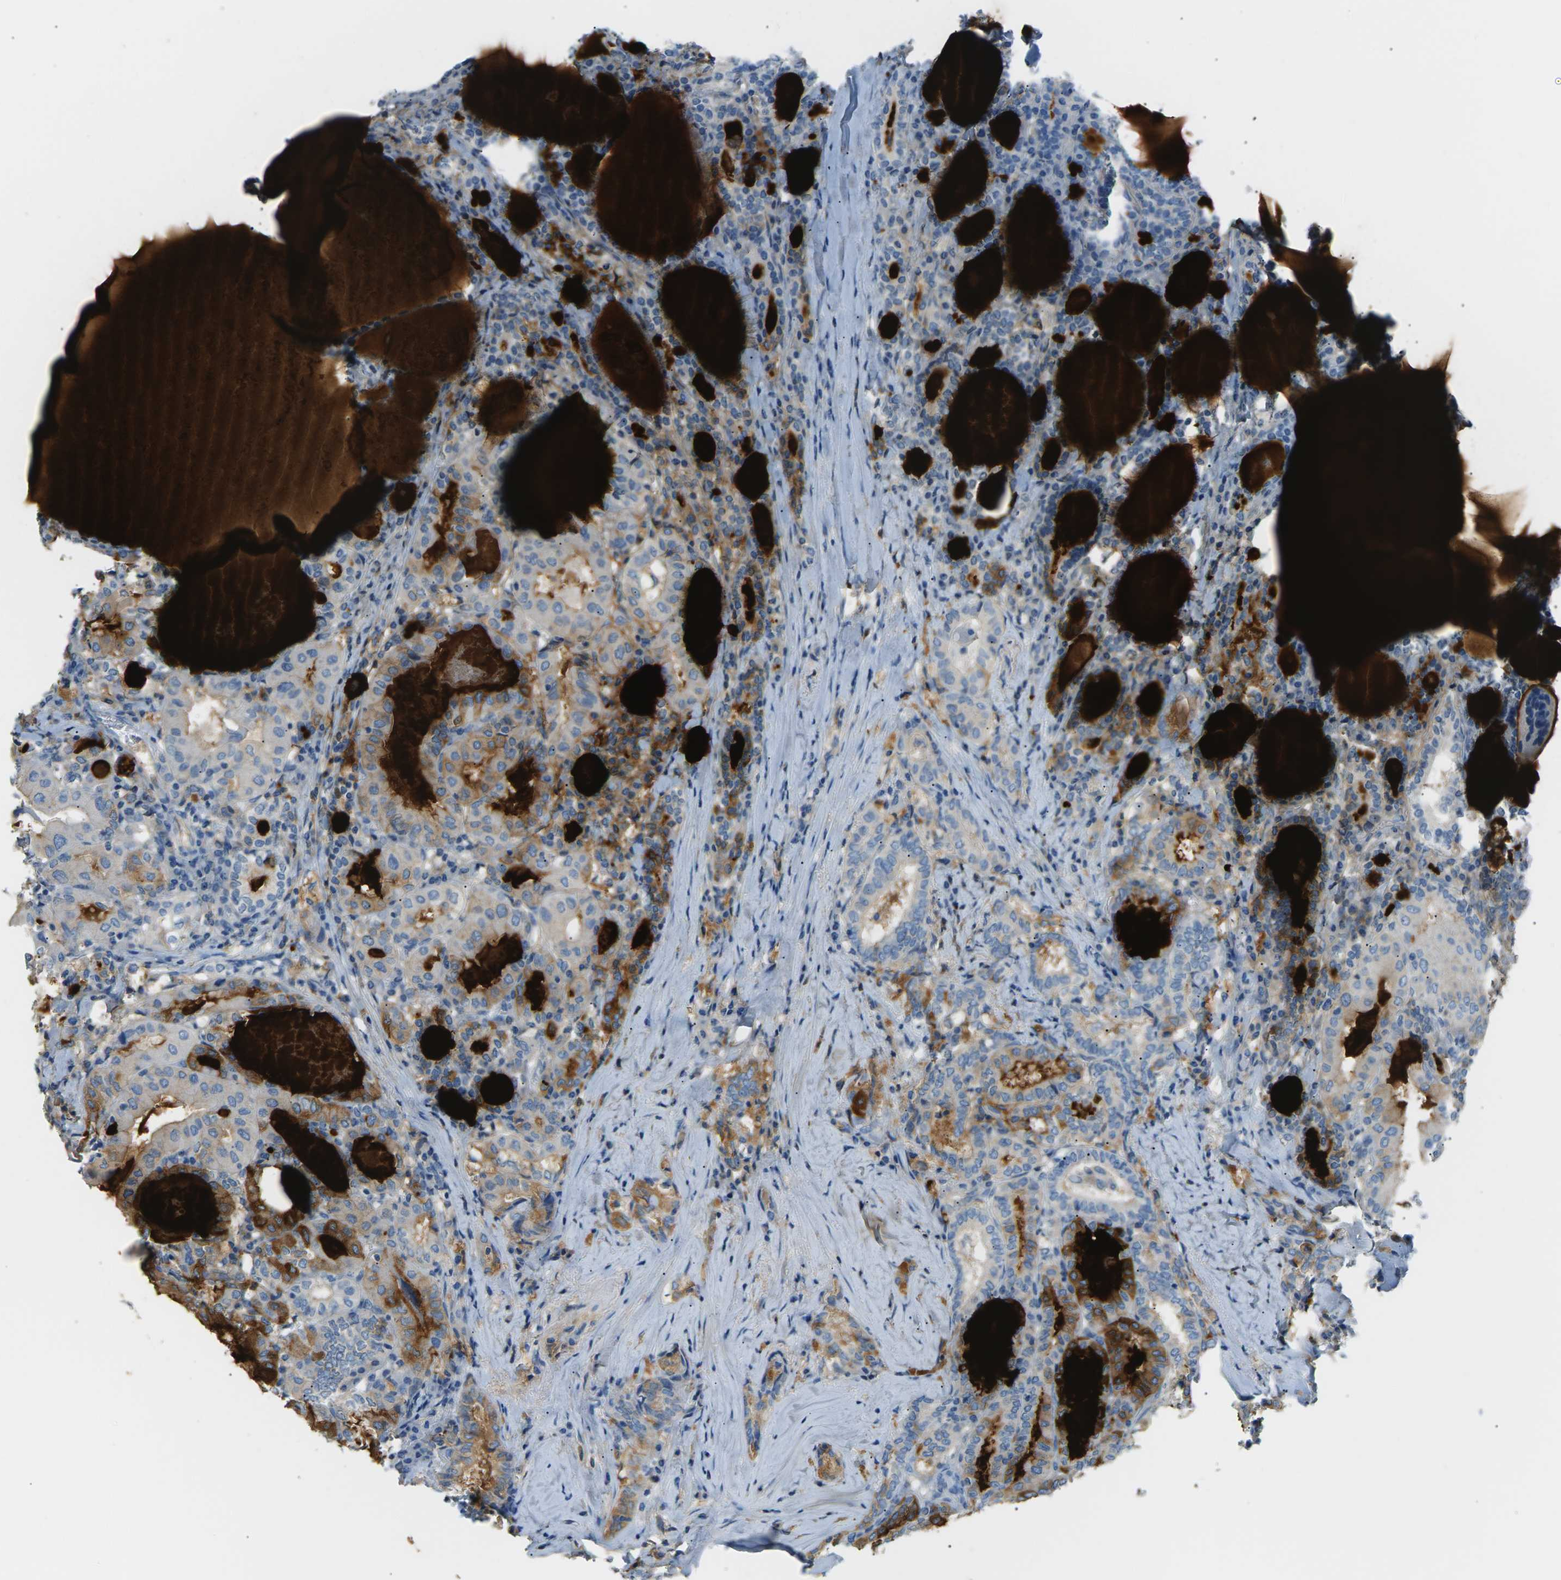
{"staining": {"intensity": "negative", "quantity": "none", "location": "none"}, "tissue": "thyroid cancer", "cell_type": "Tumor cells", "image_type": "cancer", "snomed": [{"axis": "morphology", "description": "Papillary adenocarcinoma, NOS"}, {"axis": "topography", "description": "Thyroid gland"}], "caption": "This histopathology image is of thyroid papillary adenocarcinoma stained with immunohistochemistry (IHC) to label a protein in brown with the nuclei are counter-stained blue. There is no positivity in tumor cells. Brightfield microscopy of IHC stained with DAB (brown) and hematoxylin (blue), captured at high magnification.", "gene": "CFI", "patient": {"sex": "female", "age": 42}}